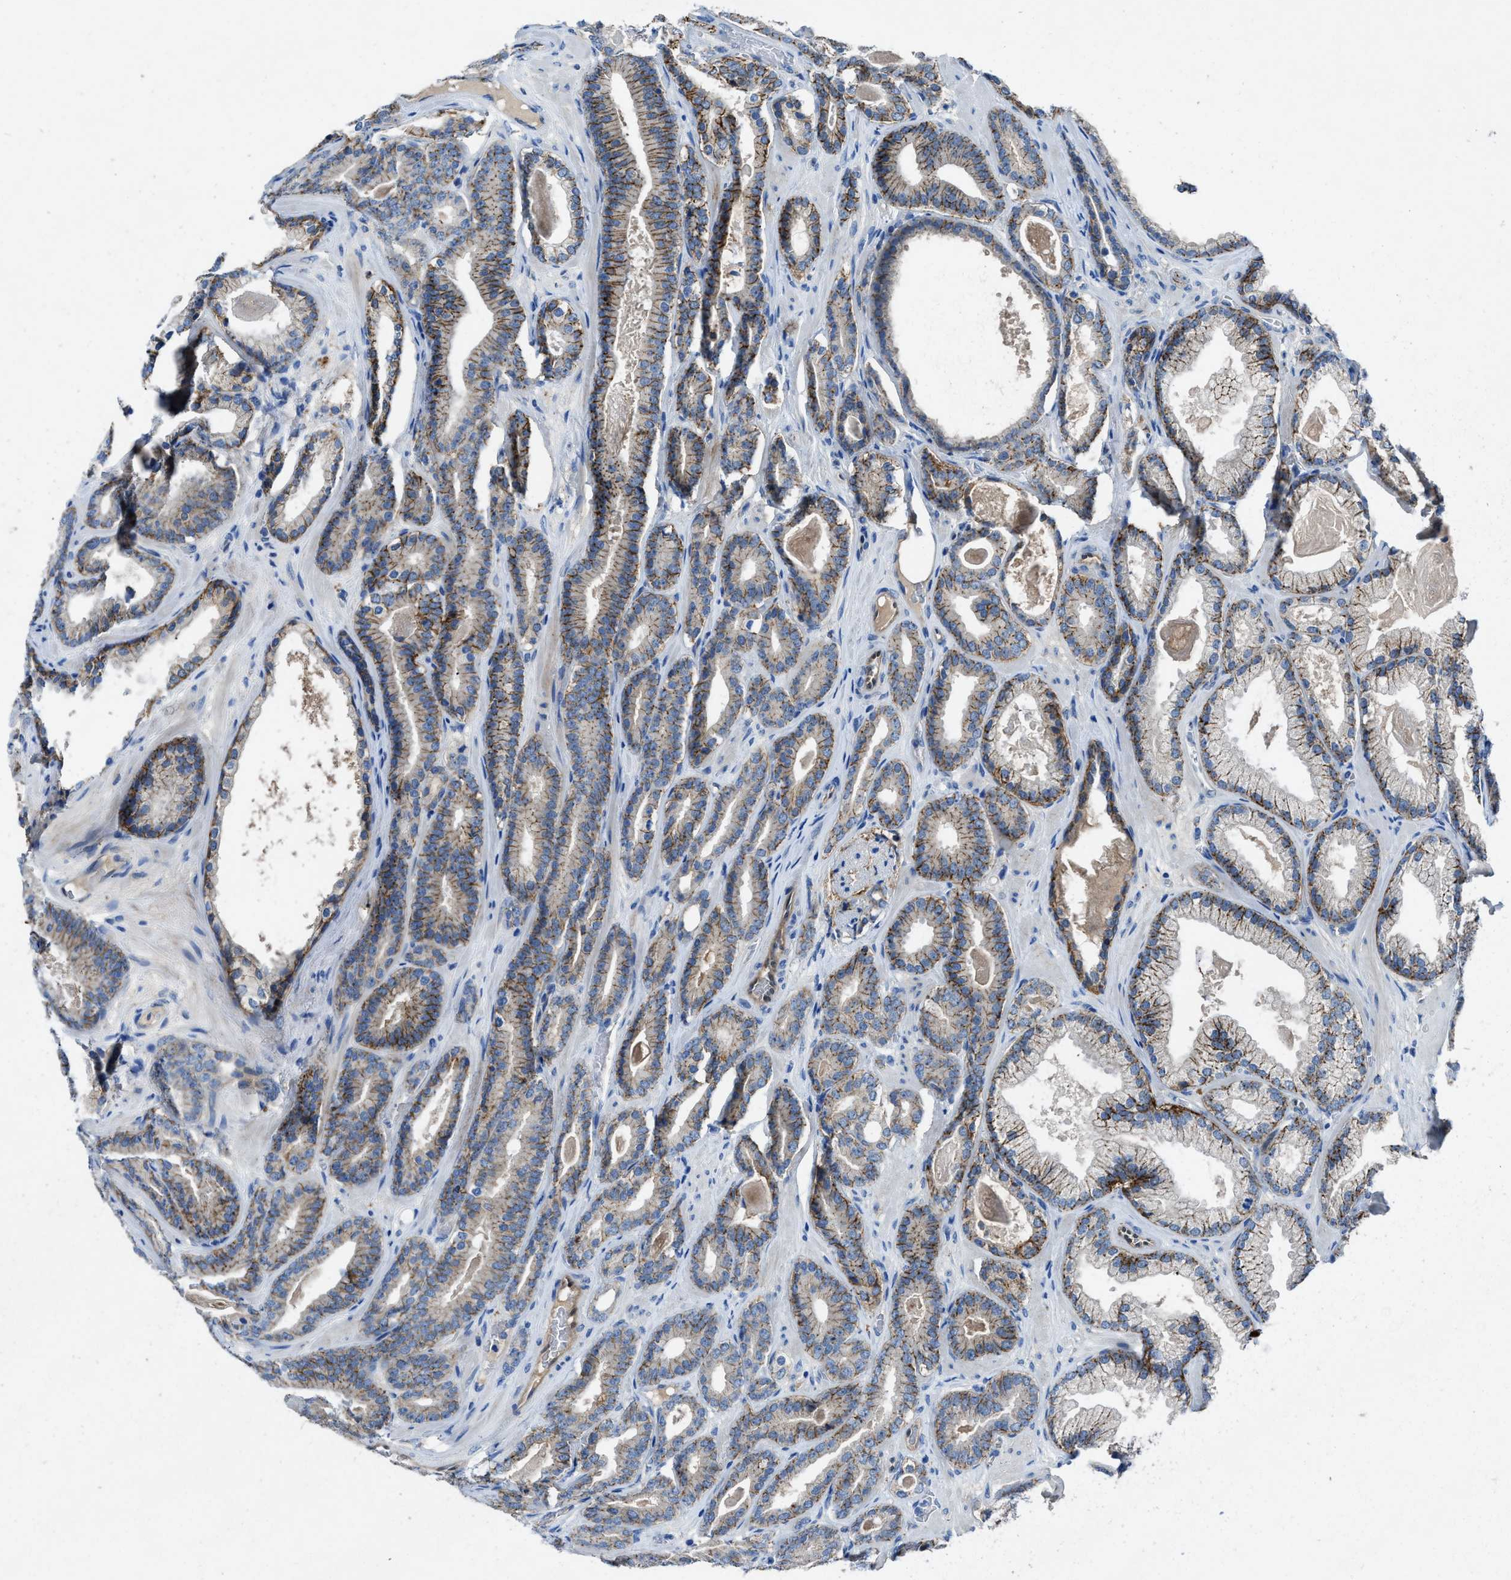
{"staining": {"intensity": "moderate", "quantity": ">75%", "location": "cytoplasmic/membranous"}, "tissue": "prostate cancer", "cell_type": "Tumor cells", "image_type": "cancer", "snomed": [{"axis": "morphology", "description": "Adenocarcinoma, High grade"}, {"axis": "topography", "description": "Prostate"}], "caption": "Adenocarcinoma (high-grade) (prostate) stained with a protein marker displays moderate staining in tumor cells.", "gene": "PTGFRN", "patient": {"sex": "male", "age": 60}}